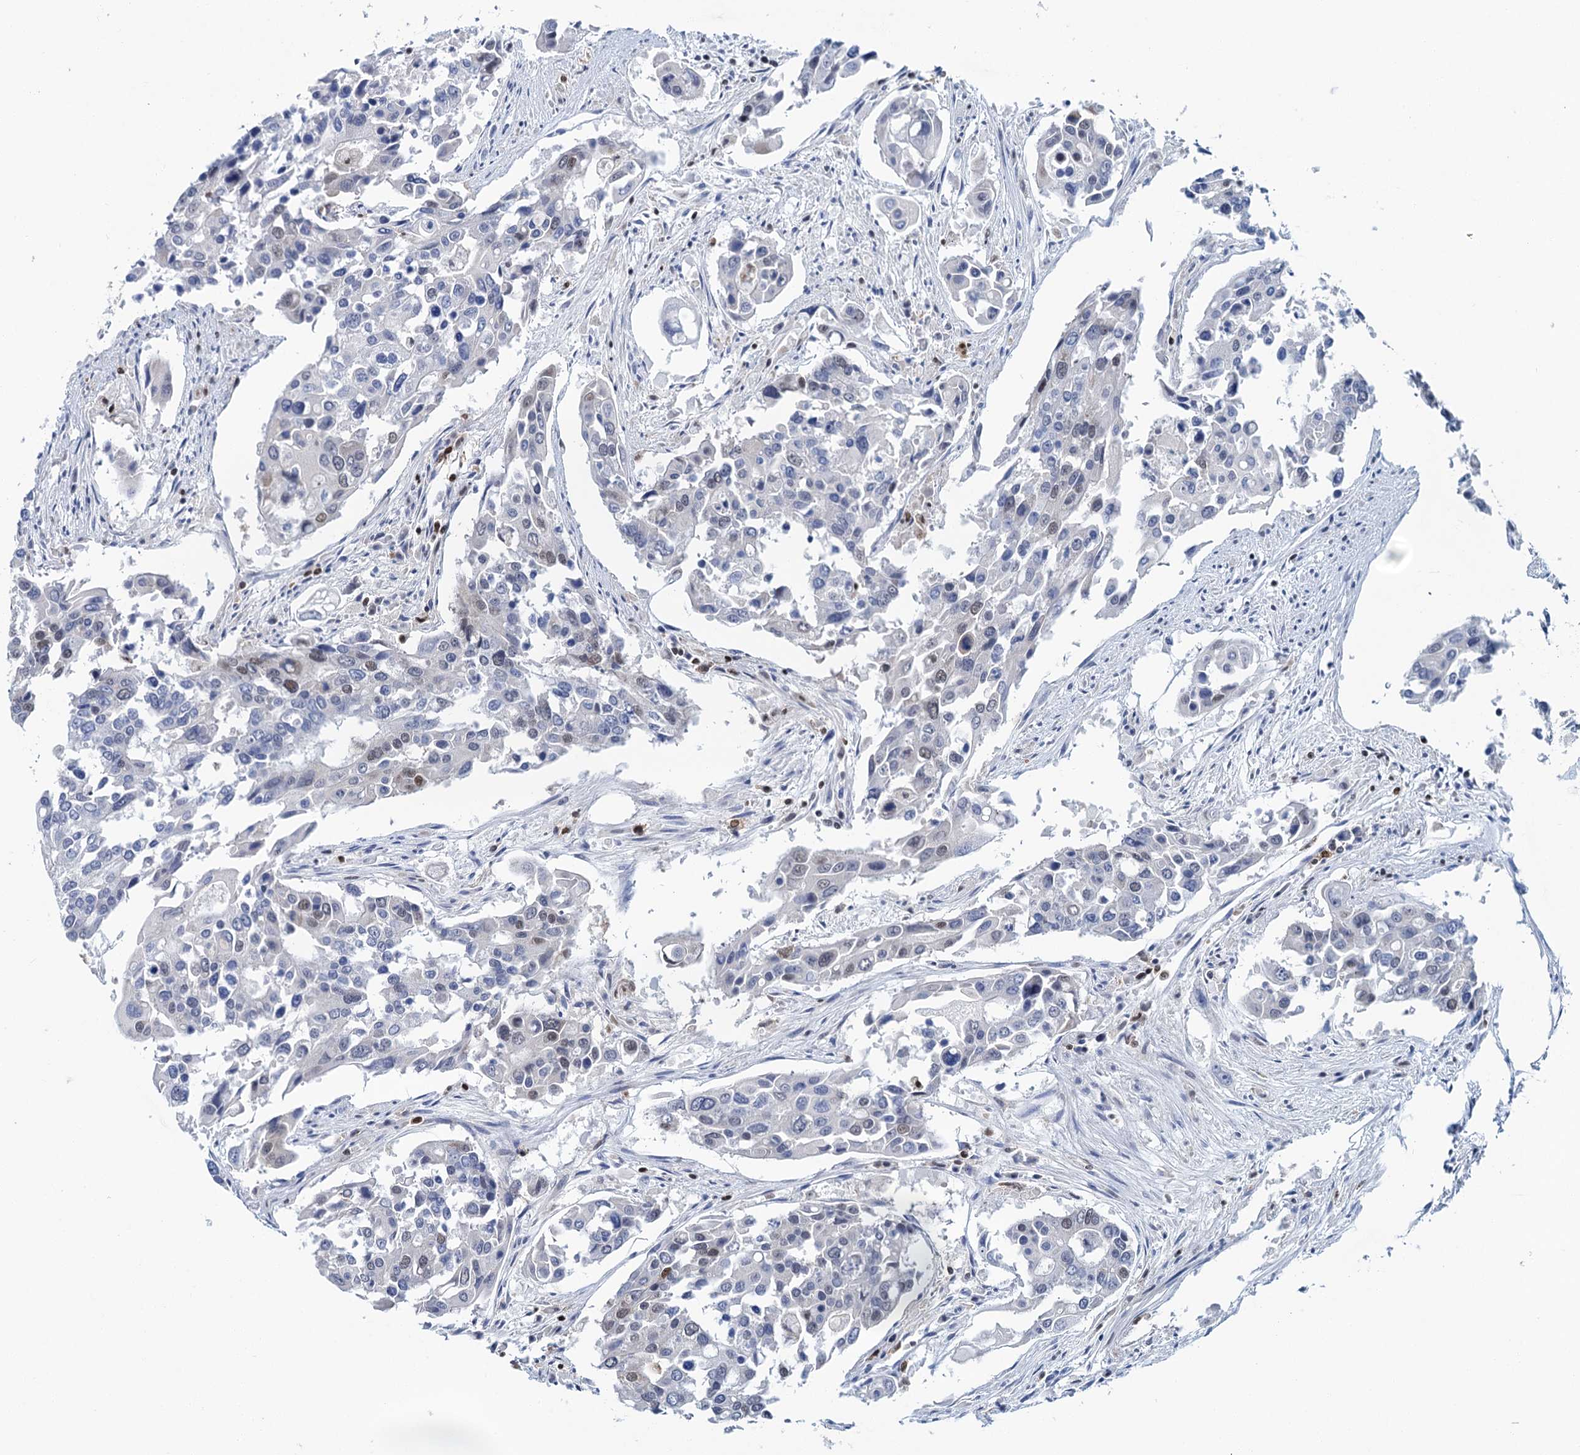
{"staining": {"intensity": "moderate", "quantity": "<25%", "location": "nuclear"}, "tissue": "colorectal cancer", "cell_type": "Tumor cells", "image_type": "cancer", "snomed": [{"axis": "morphology", "description": "Adenocarcinoma, NOS"}, {"axis": "topography", "description": "Colon"}], "caption": "Immunohistochemical staining of human colorectal cancer exhibits moderate nuclear protein staining in approximately <25% of tumor cells.", "gene": "CELF2", "patient": {"sex": "male", "age": 77}}